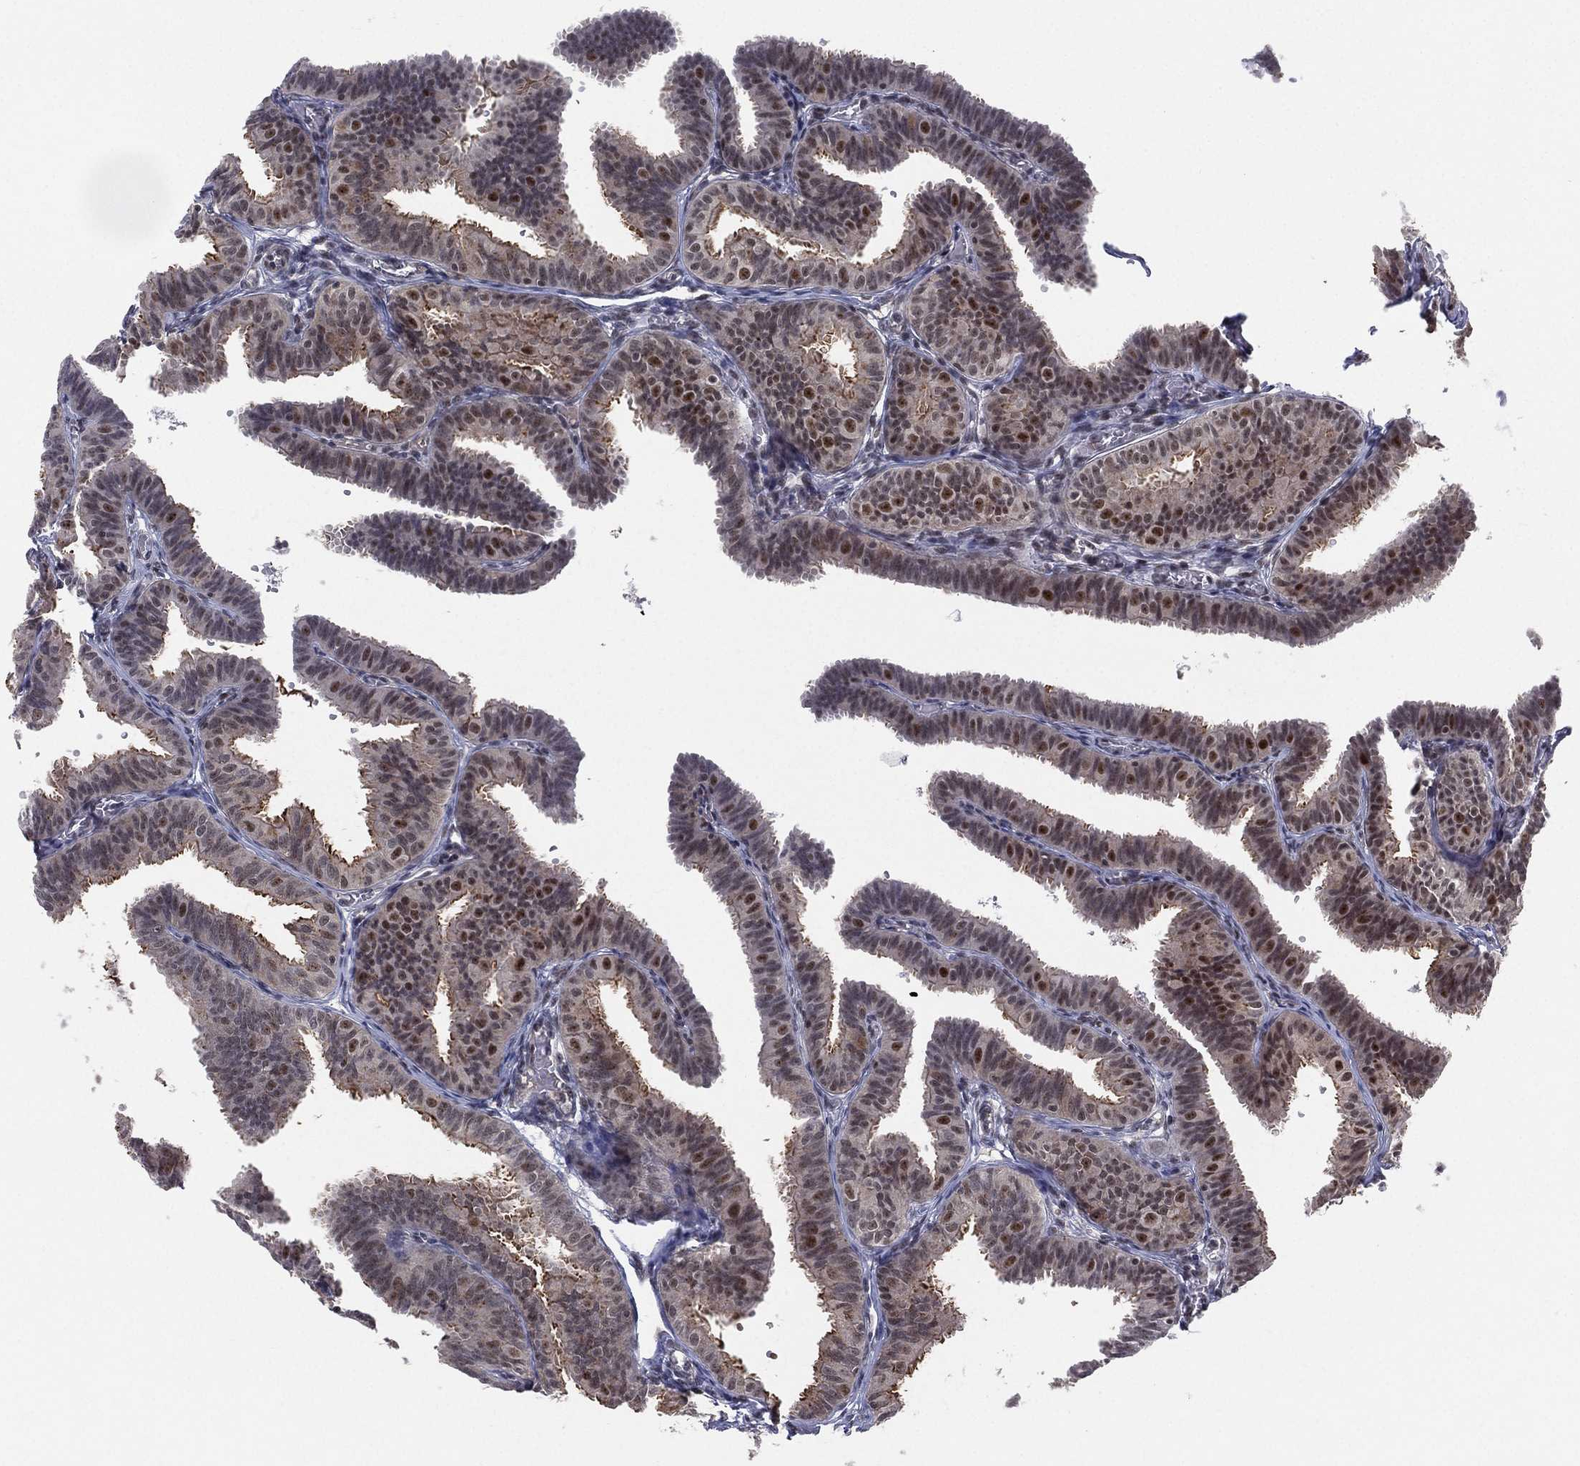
{"staining": {"intensity": "moderate", "quantity": "25%-75%", "location": "nuclear"}, "tissue": "fallopian tube", "cell_type": "Glandular cells", "image_type": "normal", "snomed": [{"axis": "morphology", "description": "Normal tissue, NOS"}, {"axis": "topography", "description": "Fallopian tube"}], "caption": "Glandular cells display medium levels of moderate nuclear positivity in approximately 25%-75% of cells in benign human fallopian tube.", "gene": "DGCR8", "patient": {"sex": "female", "age": 25}}